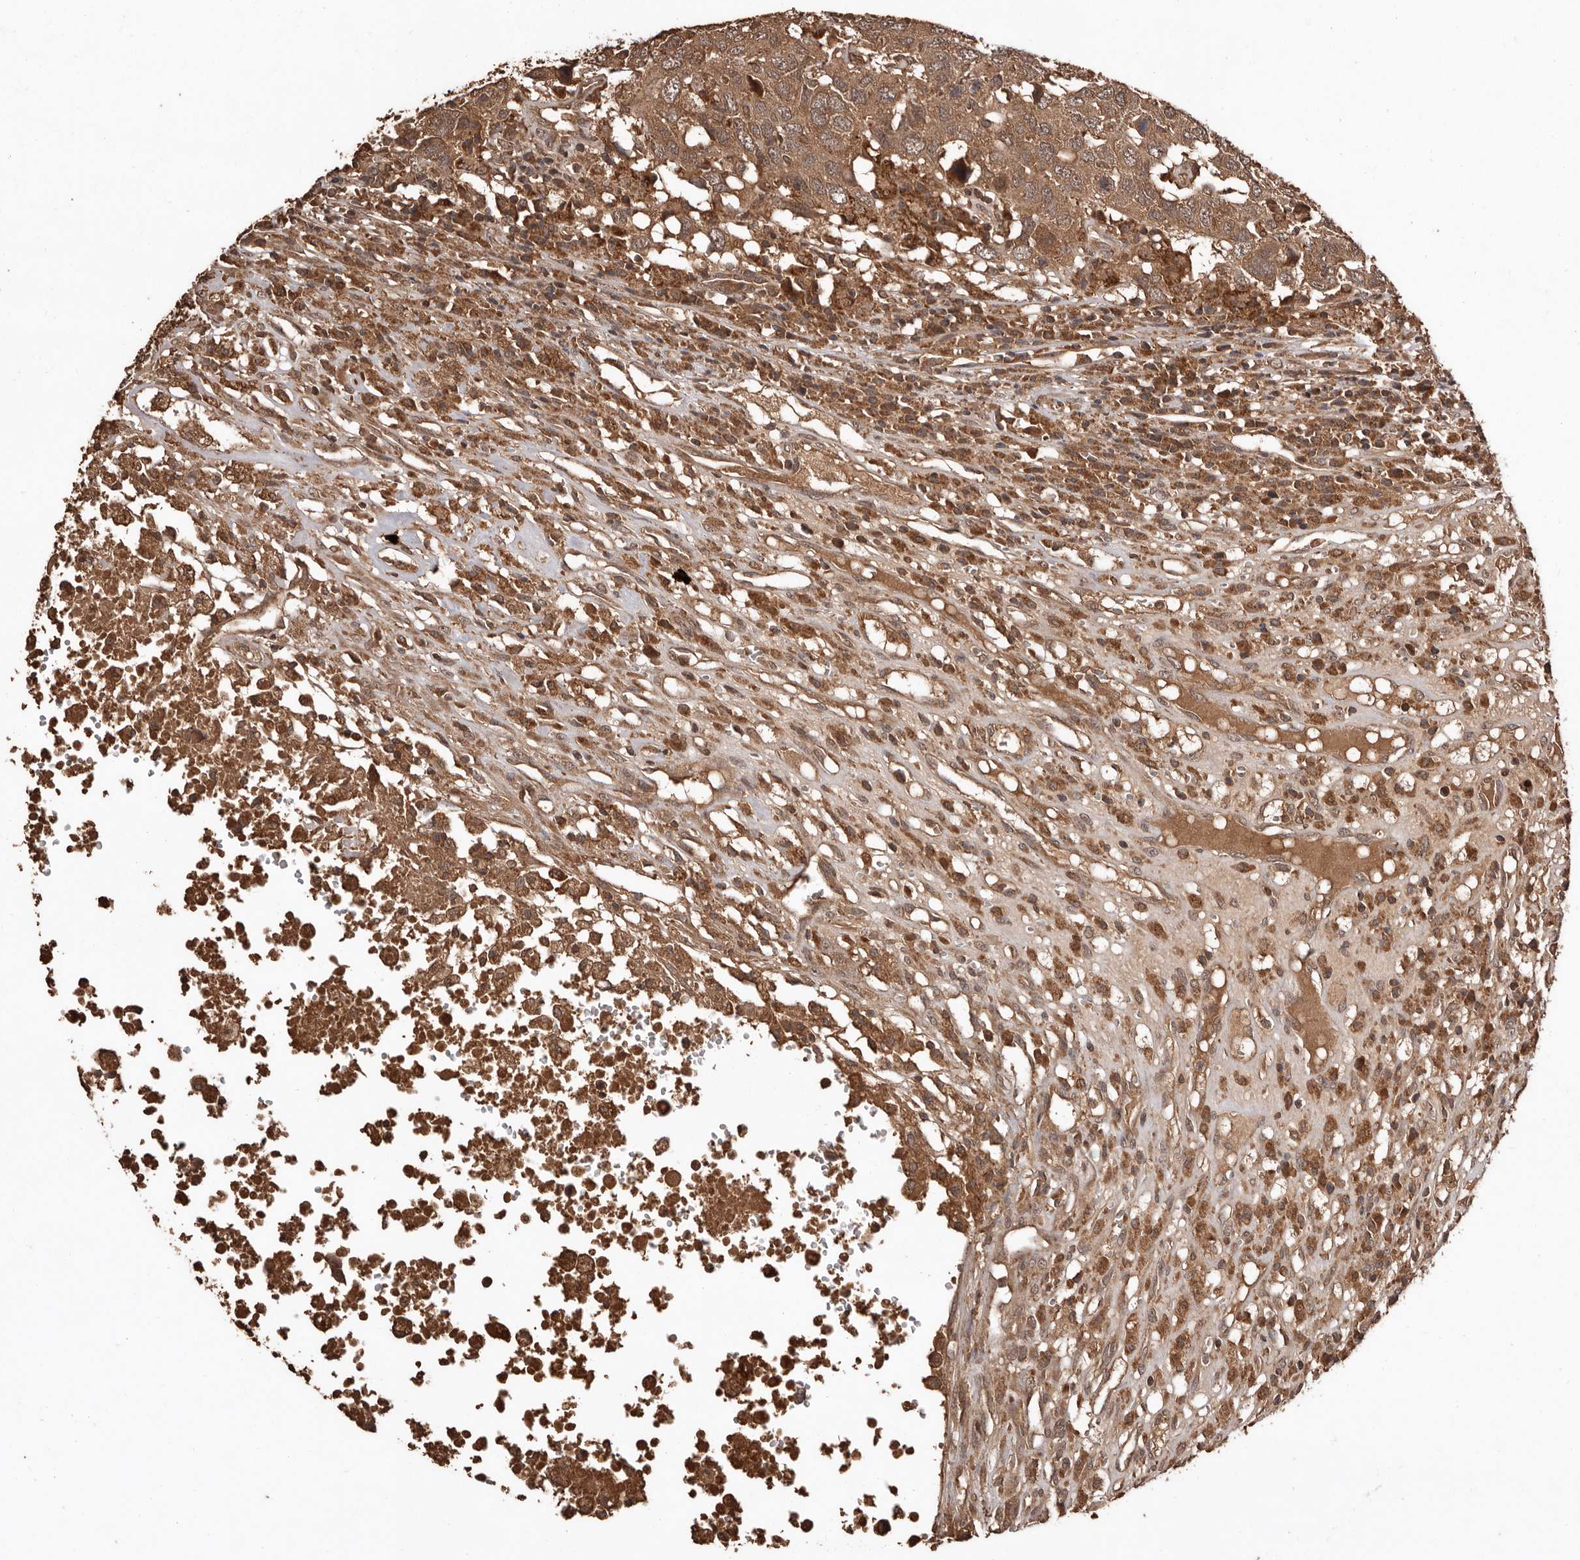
{"staining": {"intensity": "moderate", "quantity": ">75%", "location": "cytoplasmic/membranous"}, "tissue": "head and neck cancer", "cell_type": "Tumor cells", "image_type": "cancer", "snomed": [{"axis": "morphology", "description": "Squamous cell carcinoma, NOS"}, {"axis": "topography", "description": "Head-Neck"}], "caption": "High-power microscopy captured an immunohistochemistry (IHC) micrograph of head and neck squamous cell carcinoma, revealing moderate cytoplasmic/membranous positivity in about >75% of tumor cells.", "gene": "RWDD1", "patient": {"sex": "male", "age": 66}}